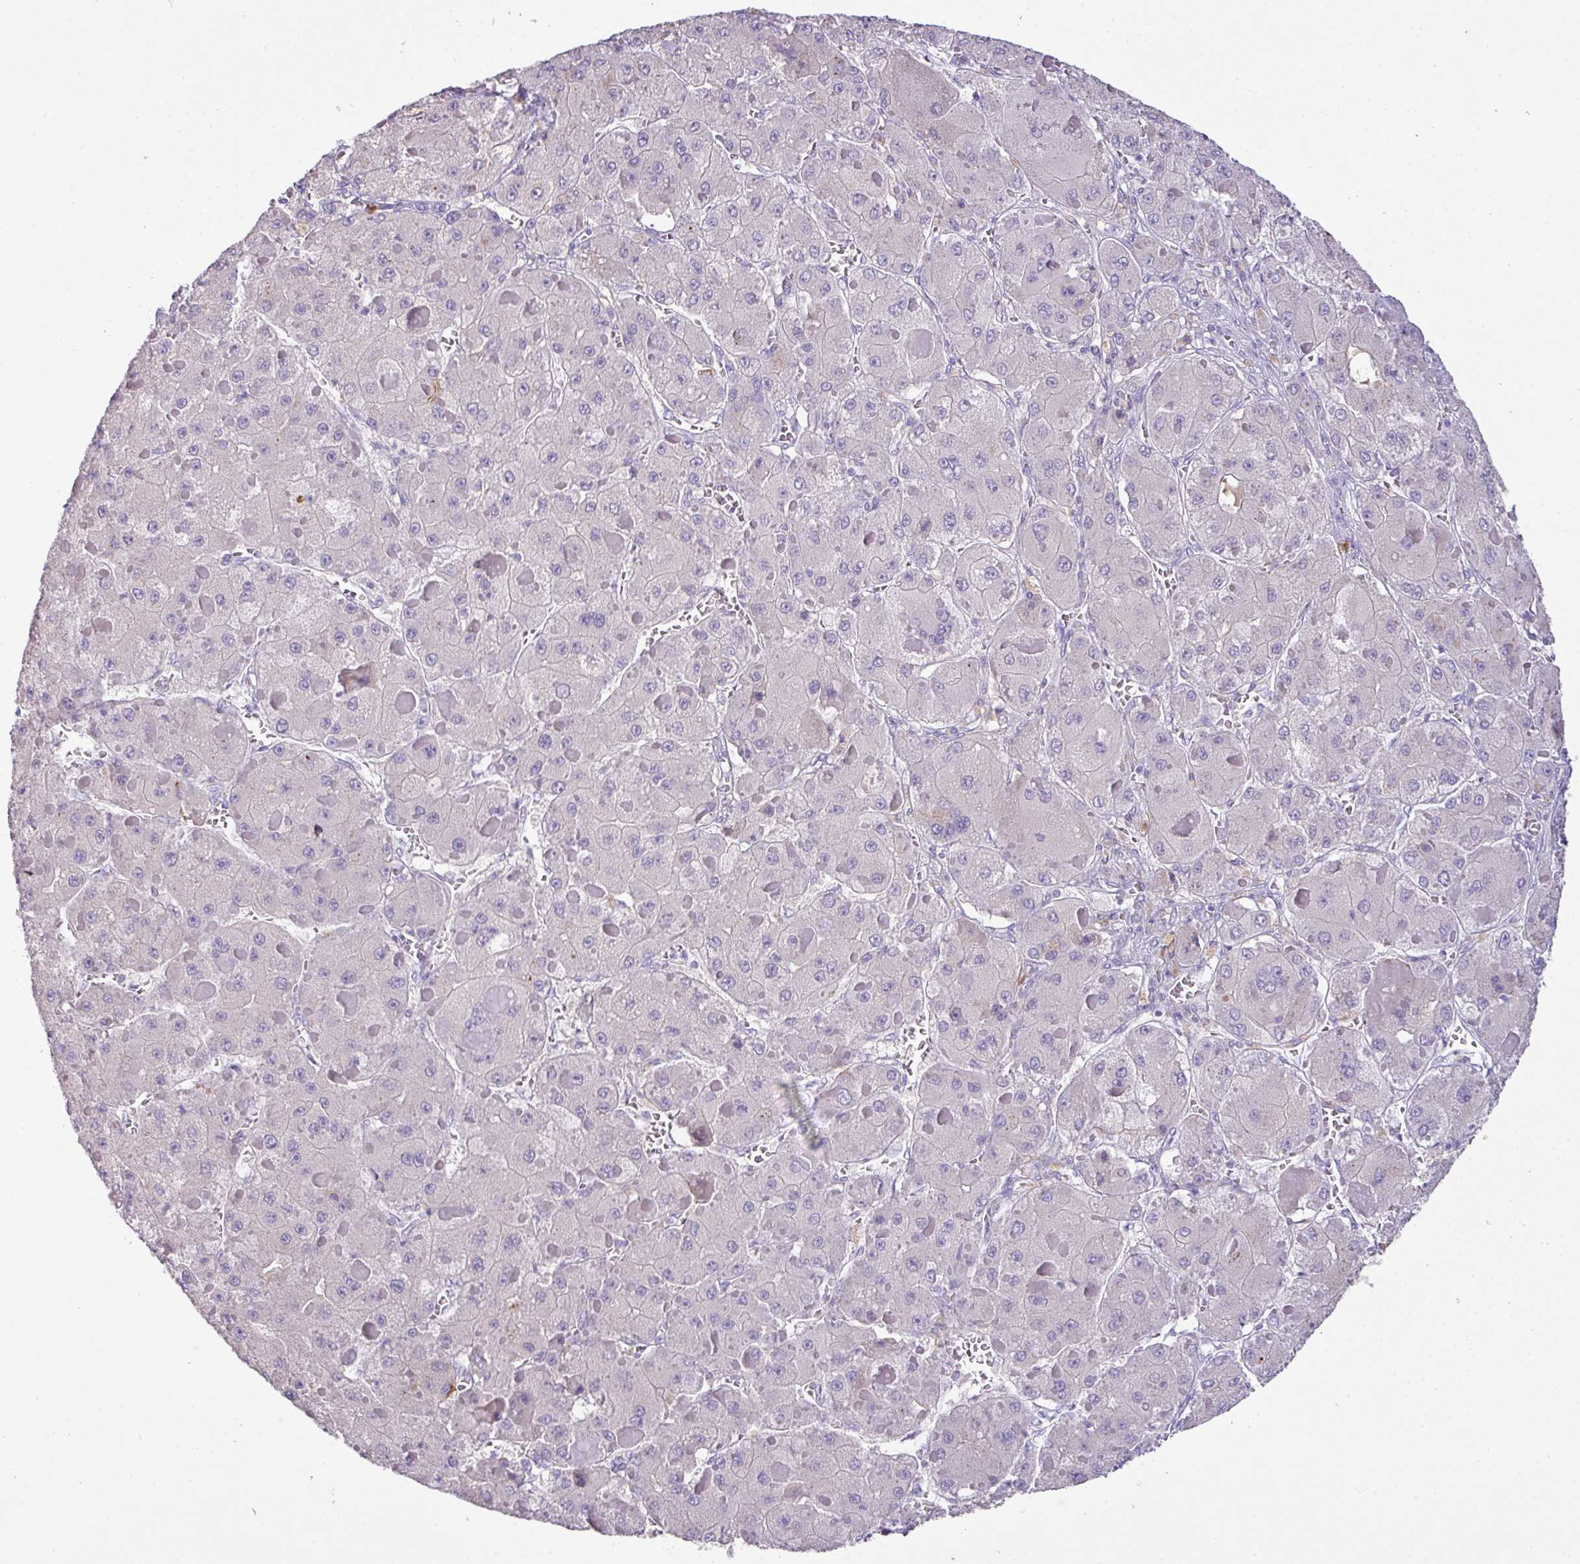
{"staining": {"intensity": "negative", "quantity": "none", "location": "none"}, "tissue": "liver cancer", "cell_type": "Tumor cells", "image_type": "cancer", "snomed": [{"axis": "morphology", "description": "Carcinoma, Hepatocellular, NOS"}, {"axis": "topography", "description": "Liver"}], "caption": "Immunohistochemistry (IHC) micrograph of human liver cancer stained for a protein (brown), which demonstrates no expression in tumor cells.", "gene": "OR6C6", "patient": {"sex": "female", "age": 73}}